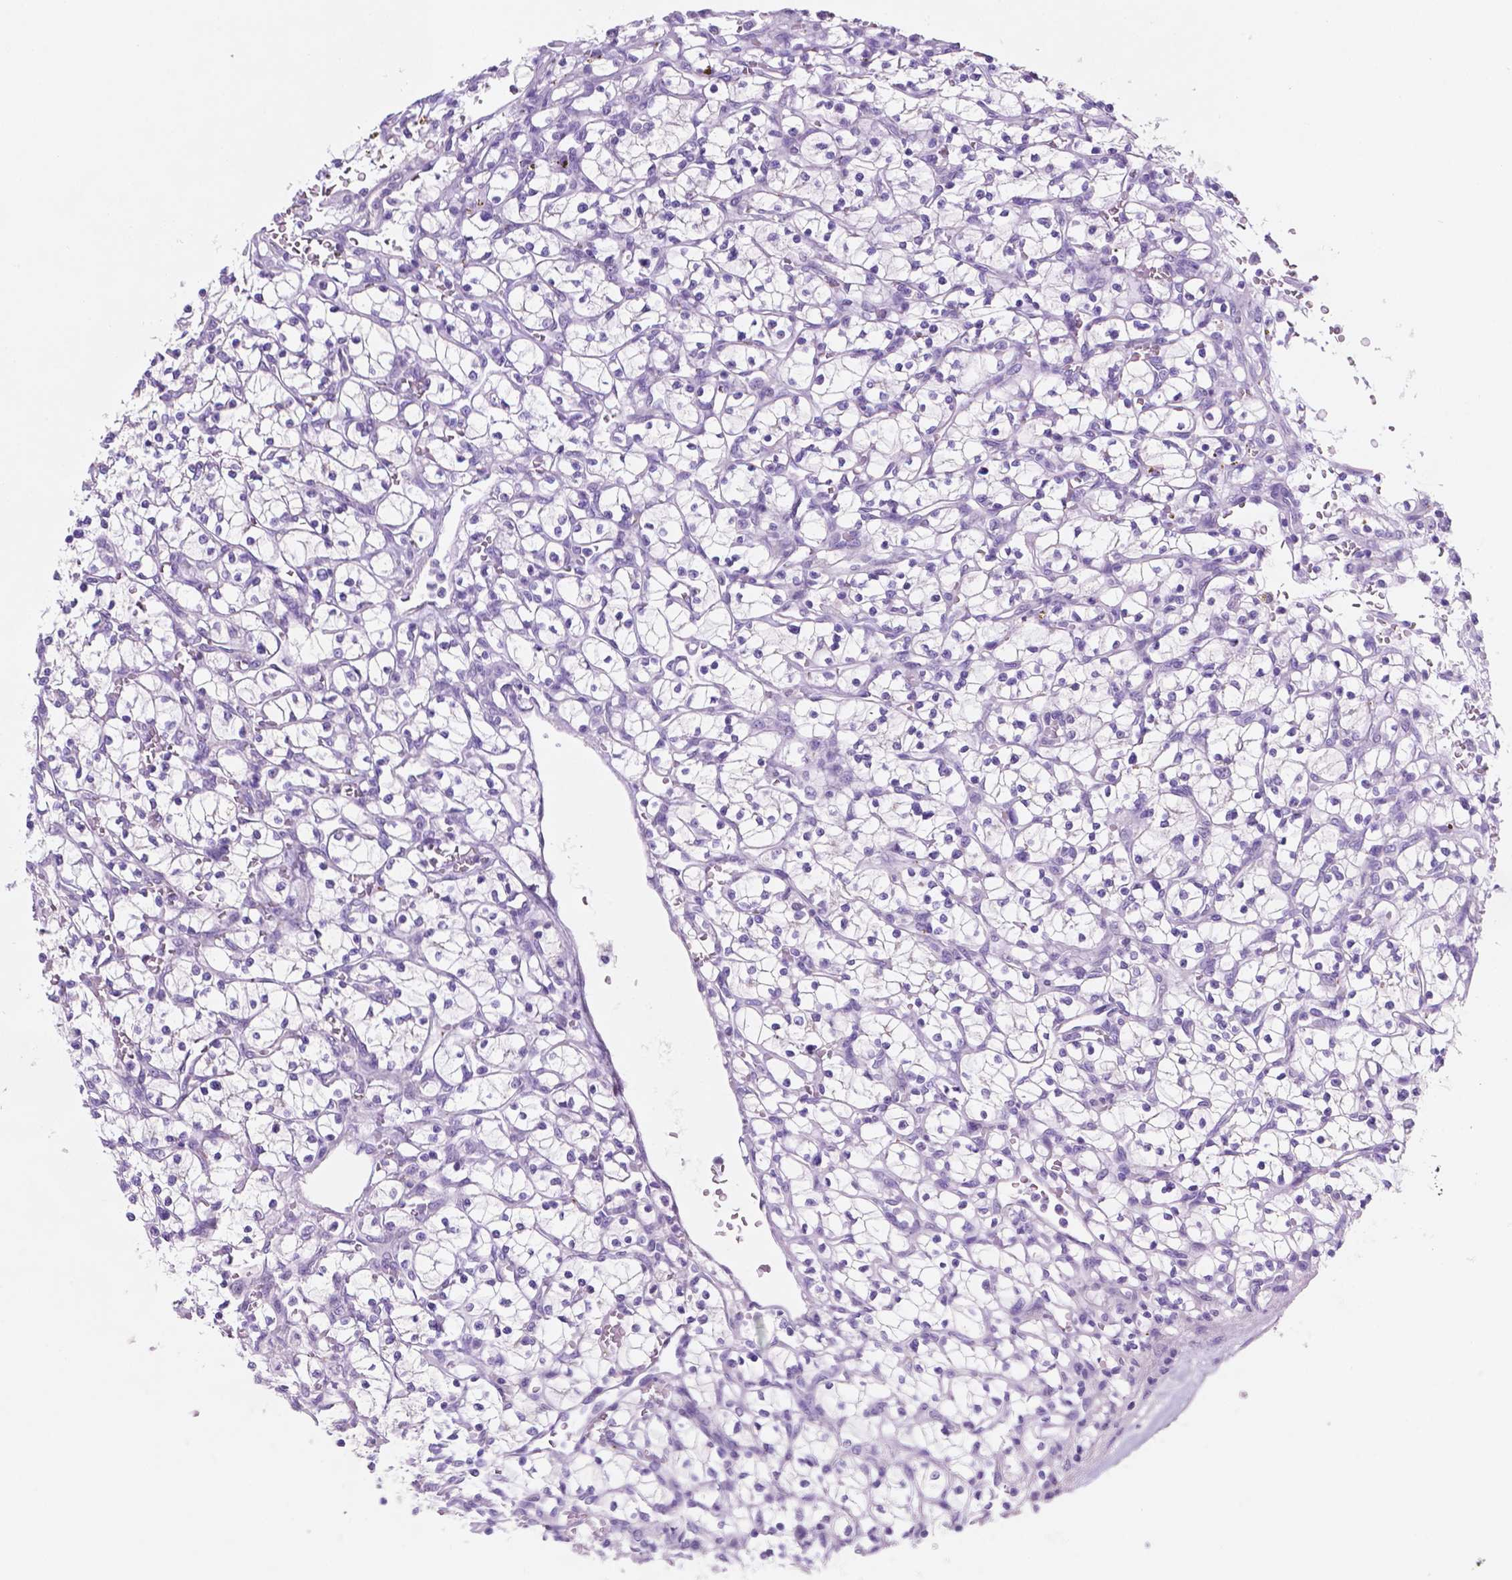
{"staining": {"intensity": "negative", "quantity": "none", "location": "none"}, "tissue": "renal cancer", "cell_type": "Tumor cells", "image_type": "cancer", "snomed": [{"axis": "morphology", "description": "Adenocarcinoma, NOS"}, {"axis": "topography", "description": "Kidney"}], "caption": "Tumor cells show no significant protein expression in renal adenocarcinoma.", "gene": "EBLN2", "patient": {"sex": "female", "age": 64}}